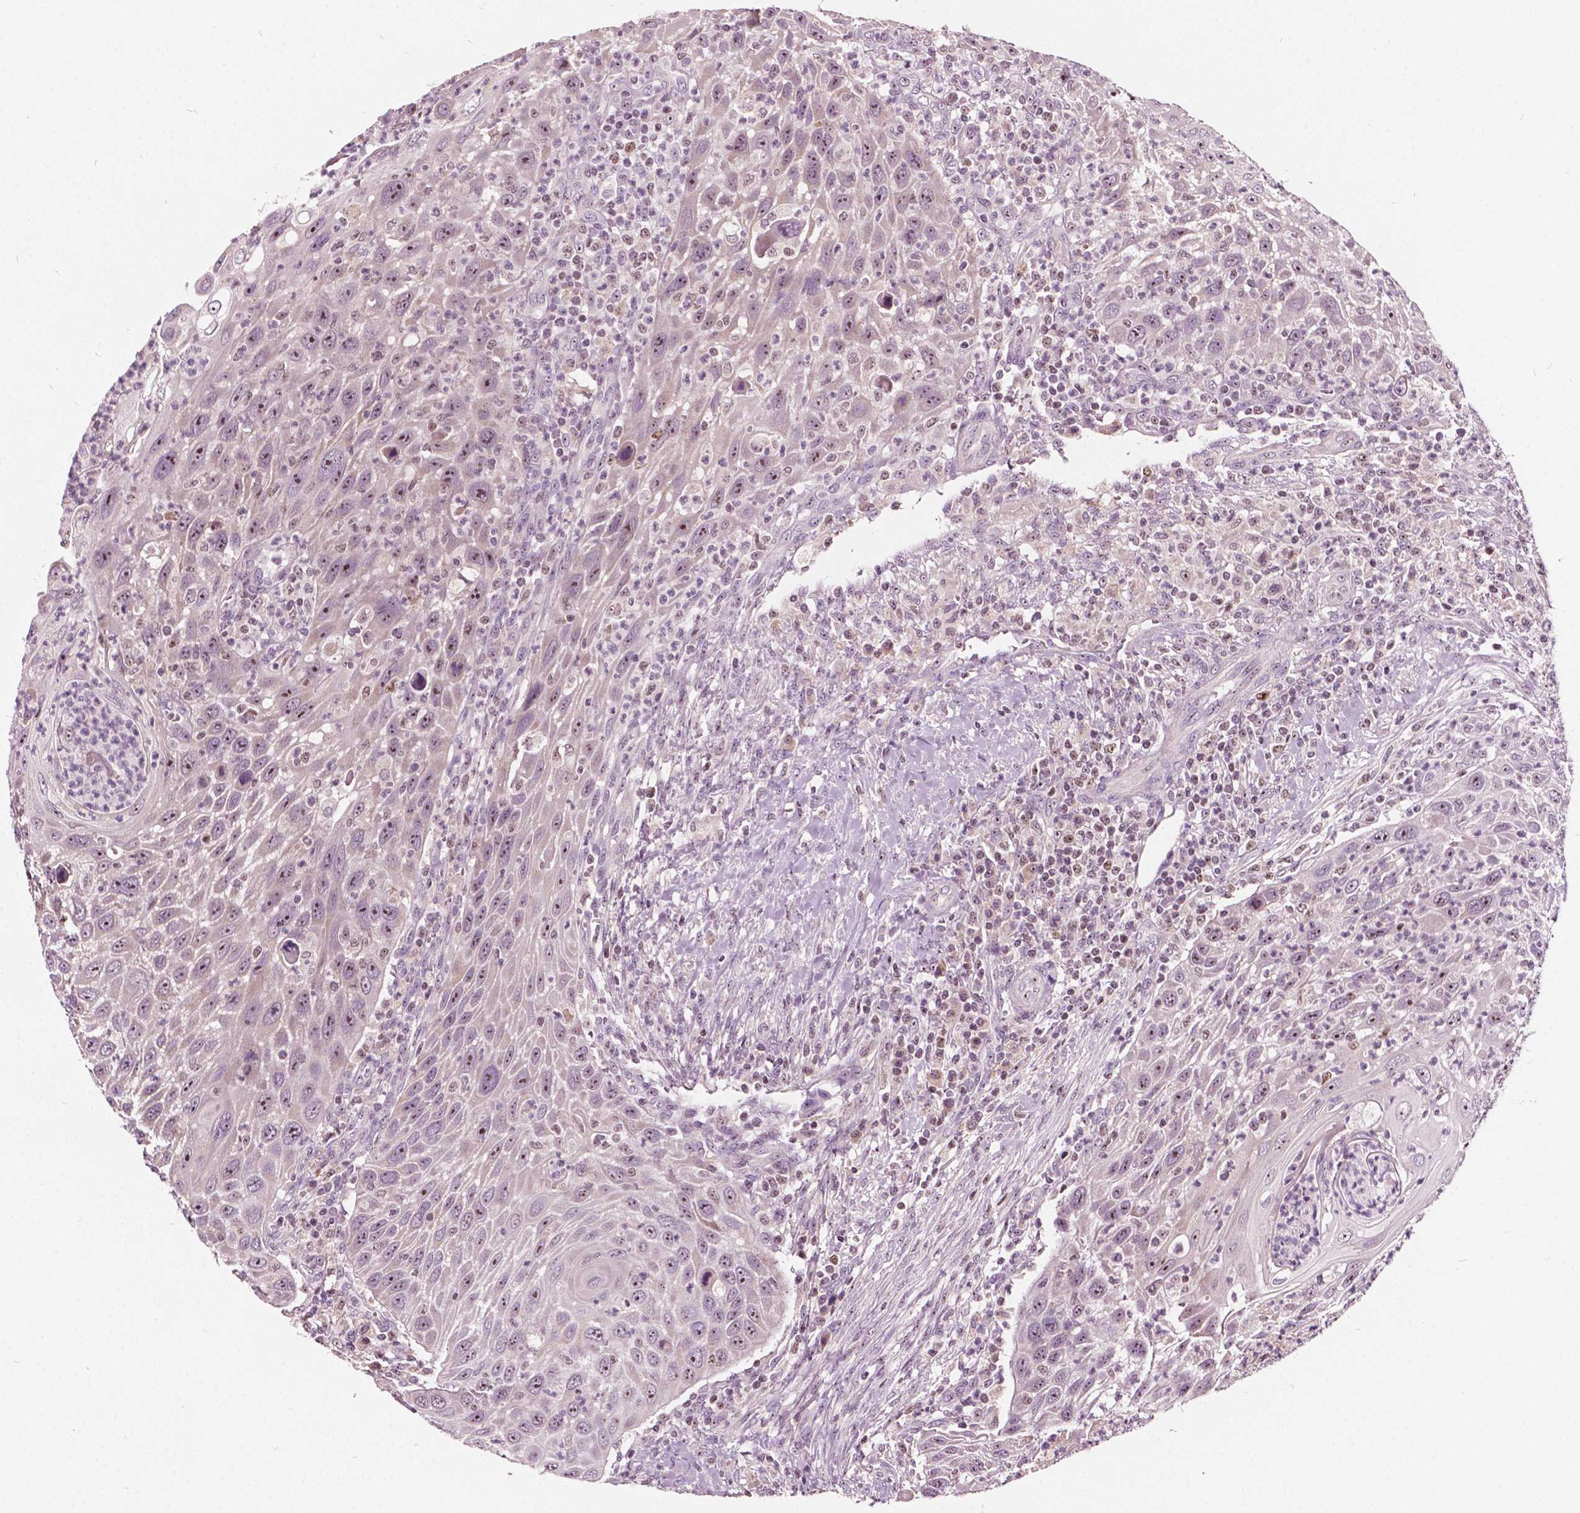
{"staining": {"intensity": "moderate", "quantity": ">75%", "location": "nuclear"}, "tissue": "head and neck cancer", "cell_type": "Tumor cells", "image_type": "cancer", "snomed": [{"axis": "morphology", "description": "Squamous cell carcinoma, NOS"}, {"axis": "topography", "description": "Head-Neck"}], "caption": "Tumor cells reveal moderate nuclear positivity in approximately >75% of cells in head and neck cancer.", "gene": "ODF3L2", "patient": {"sex": "male", "age": 69}}